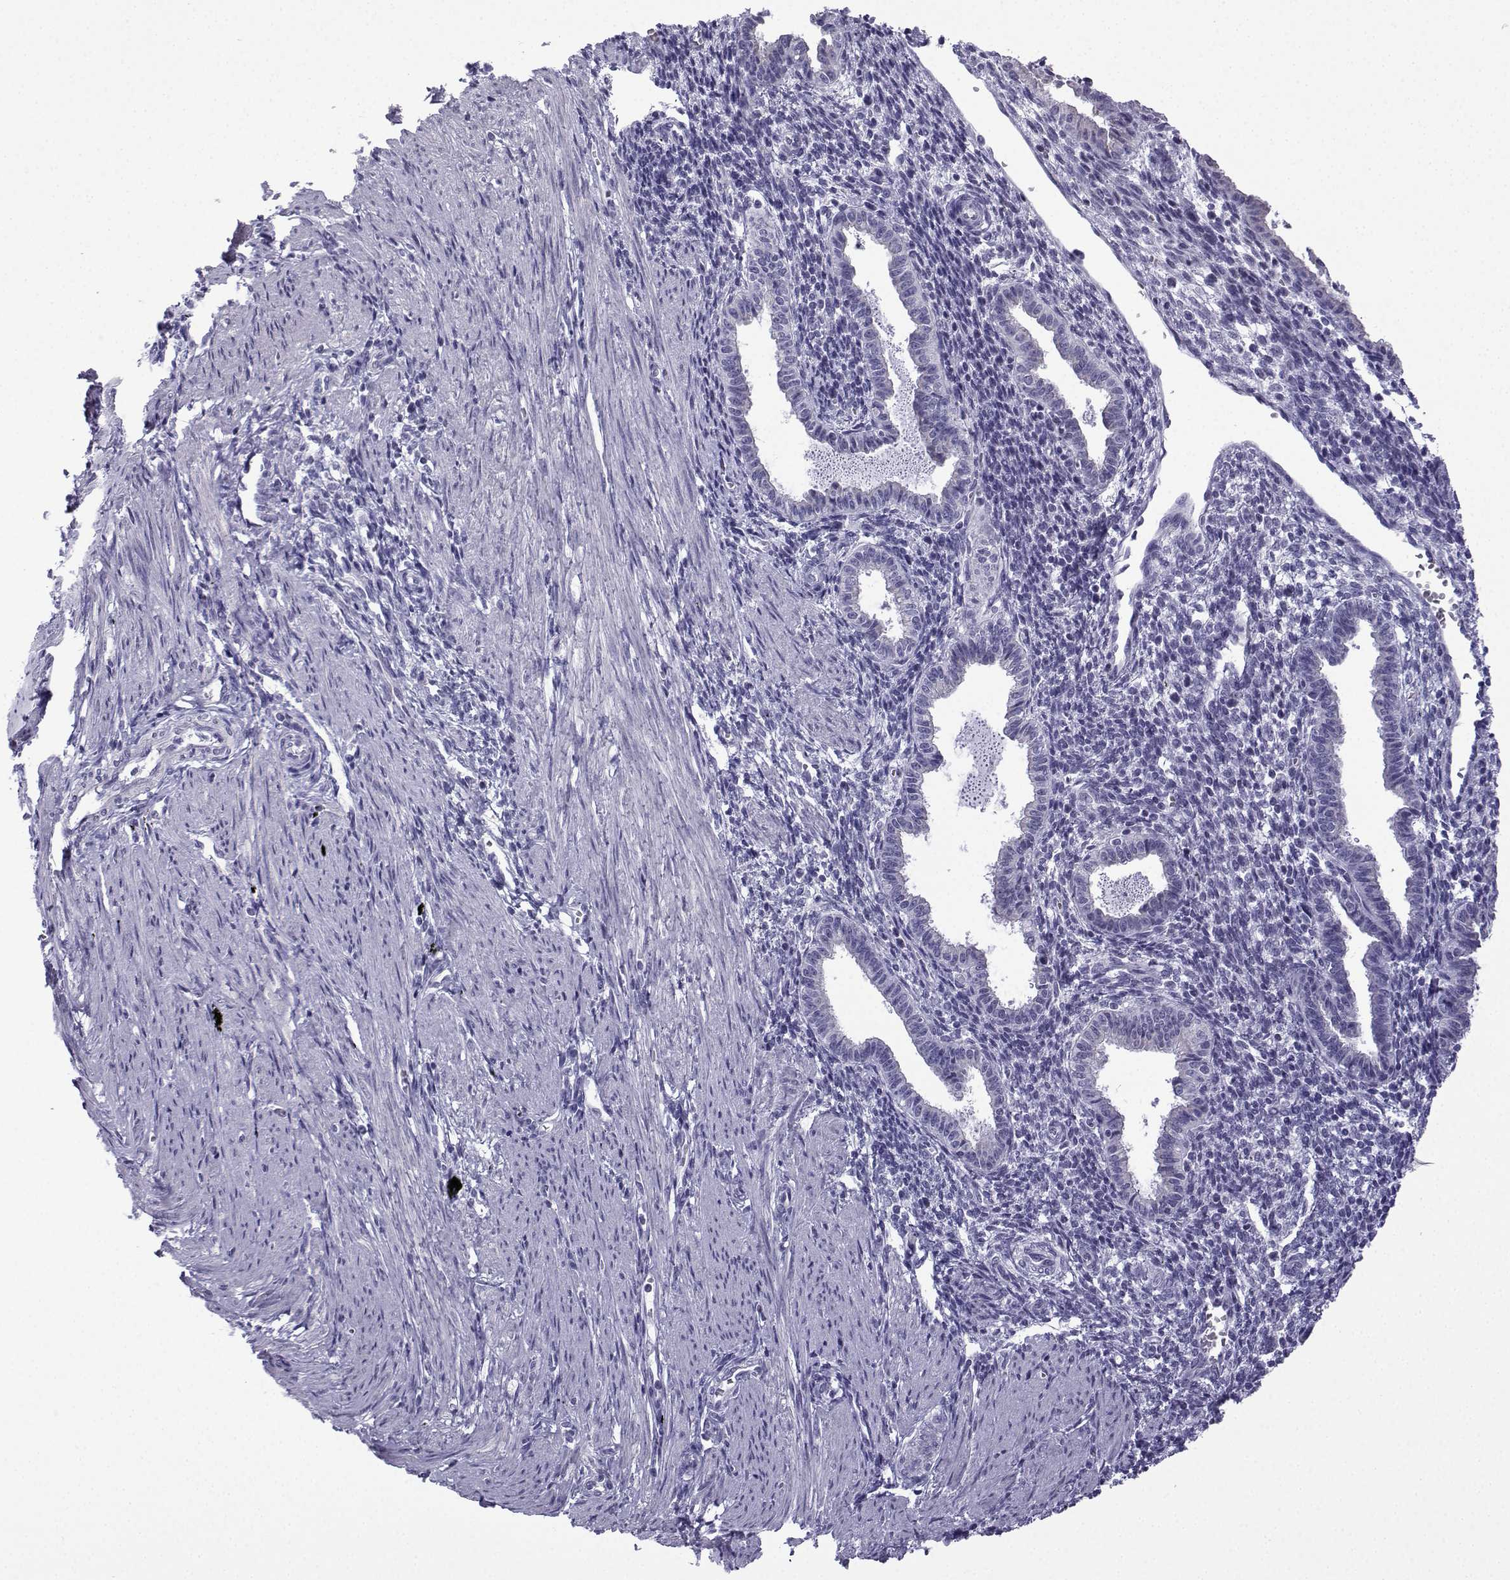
{"staining": {"intensity": "negative", "quantity": "none", "location": "none"}, "tissue": "endometrium", "cell_type": "Cells in endometrial stroma", "image_type": "normal", "snomed": [{"axis": "morphology", "description": "Normal tissue, NOS"}, {"axis": "topography", "description": "Endometrium"}], "caption": "The micrograph shows no staining of cells in endometrial stroma in unremarkable endometrium. (DAB IHC, high magnification).", "gene": "ACRBP", "patient": {"sex": "female", "age": 37}}